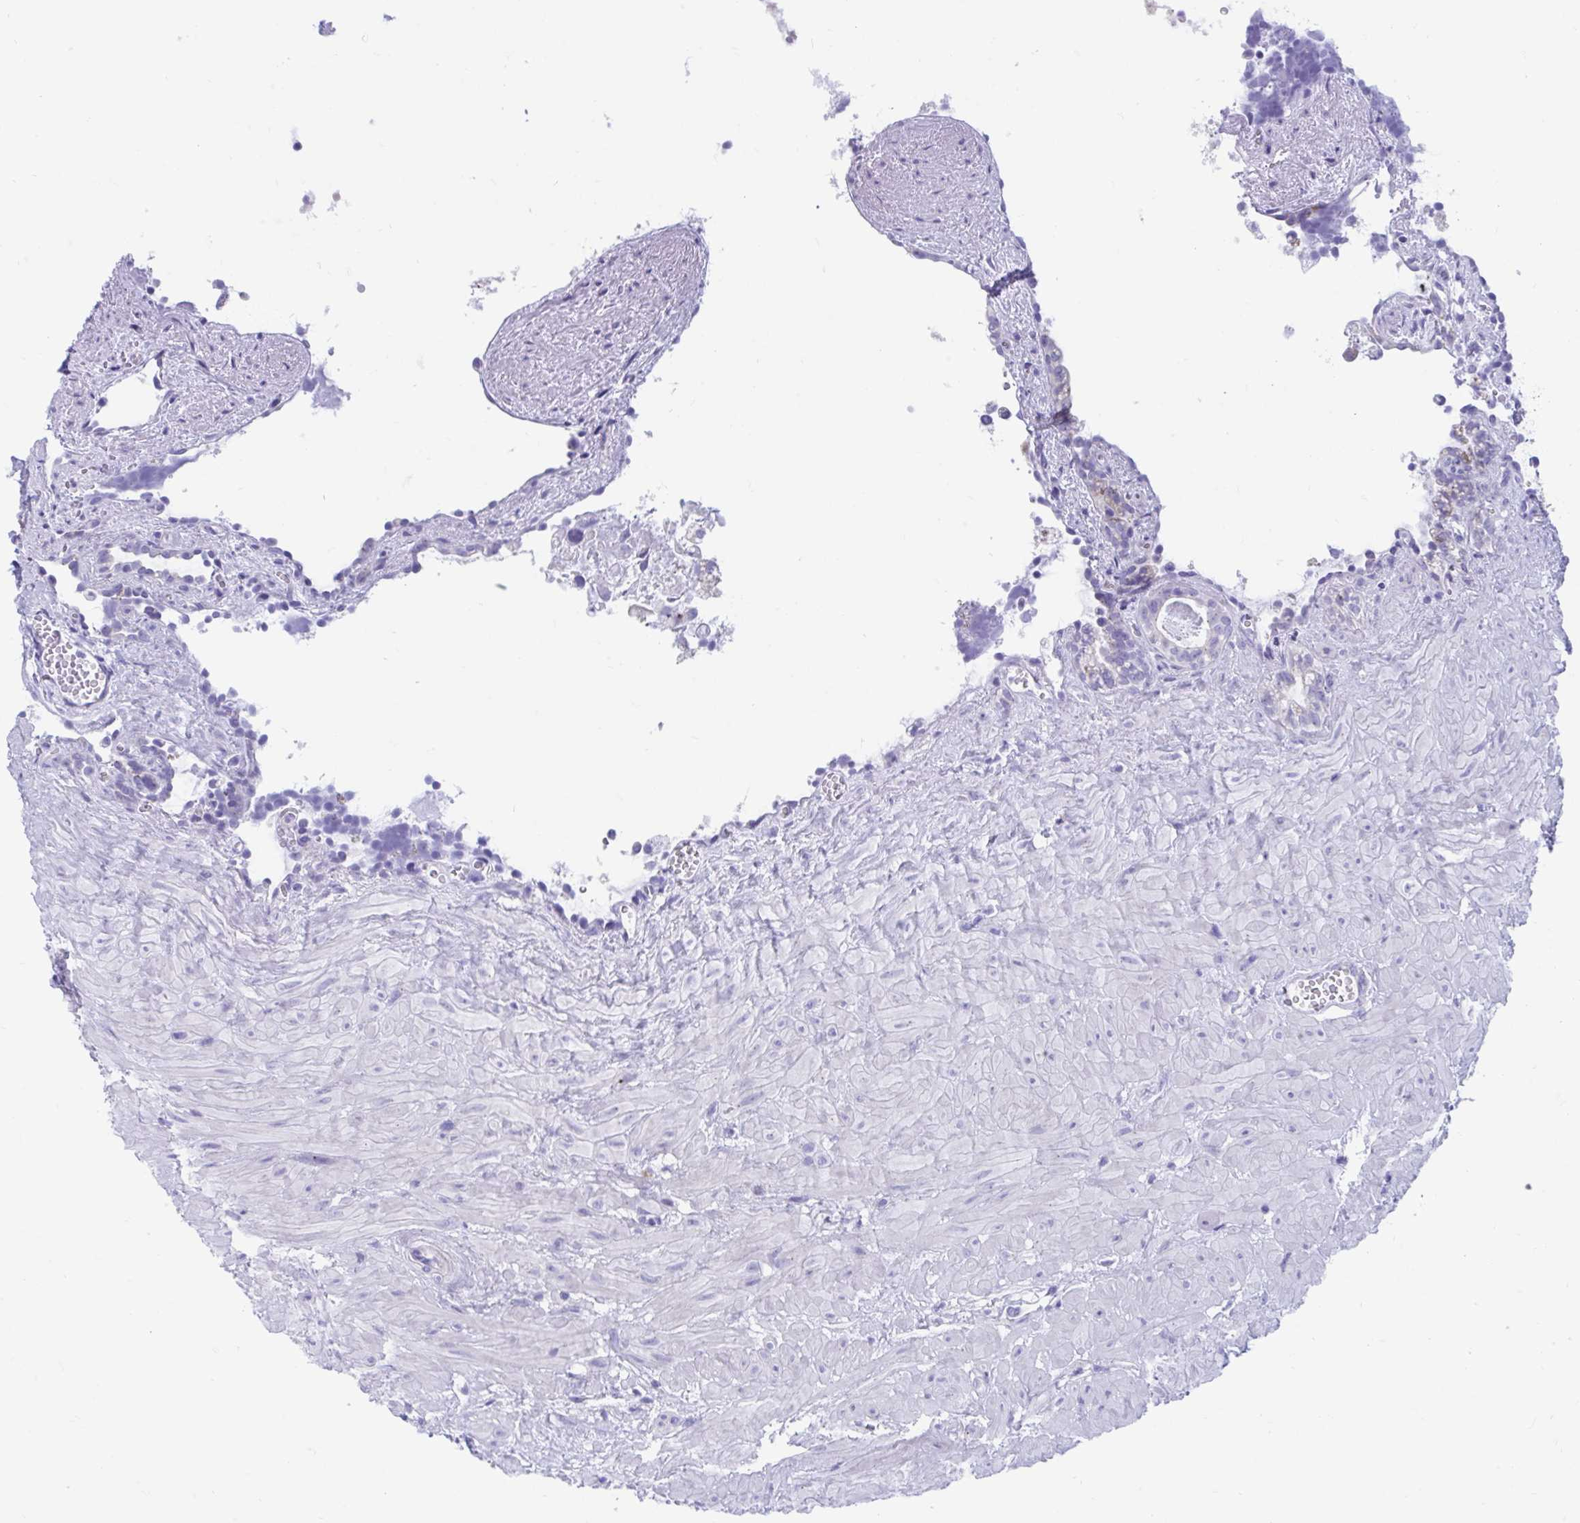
{"staining": {"intensity": "moderate", "quantity": "<25%", "location": "cytoplasmic/membranous"}, "tissue": "seminal vesicle", "cell_type": "Glandular cells", "image_type": "normal", "snomed": [{"axis": "morphology", "description": "Normal tissue, NOS"}, {"axis": "topography", "description": "Seminal veicle"}], "caption": "Protein expression analysis of unremarkable human seminal vesicle reveals moderate cytoplasmic/membranous expression in approximately <25% of glandular cells. The protein is shown in brown color, while the nuclei are stained blue.", "gene": "TTC30A", "patient": {"sex": "male", "age": 76}}